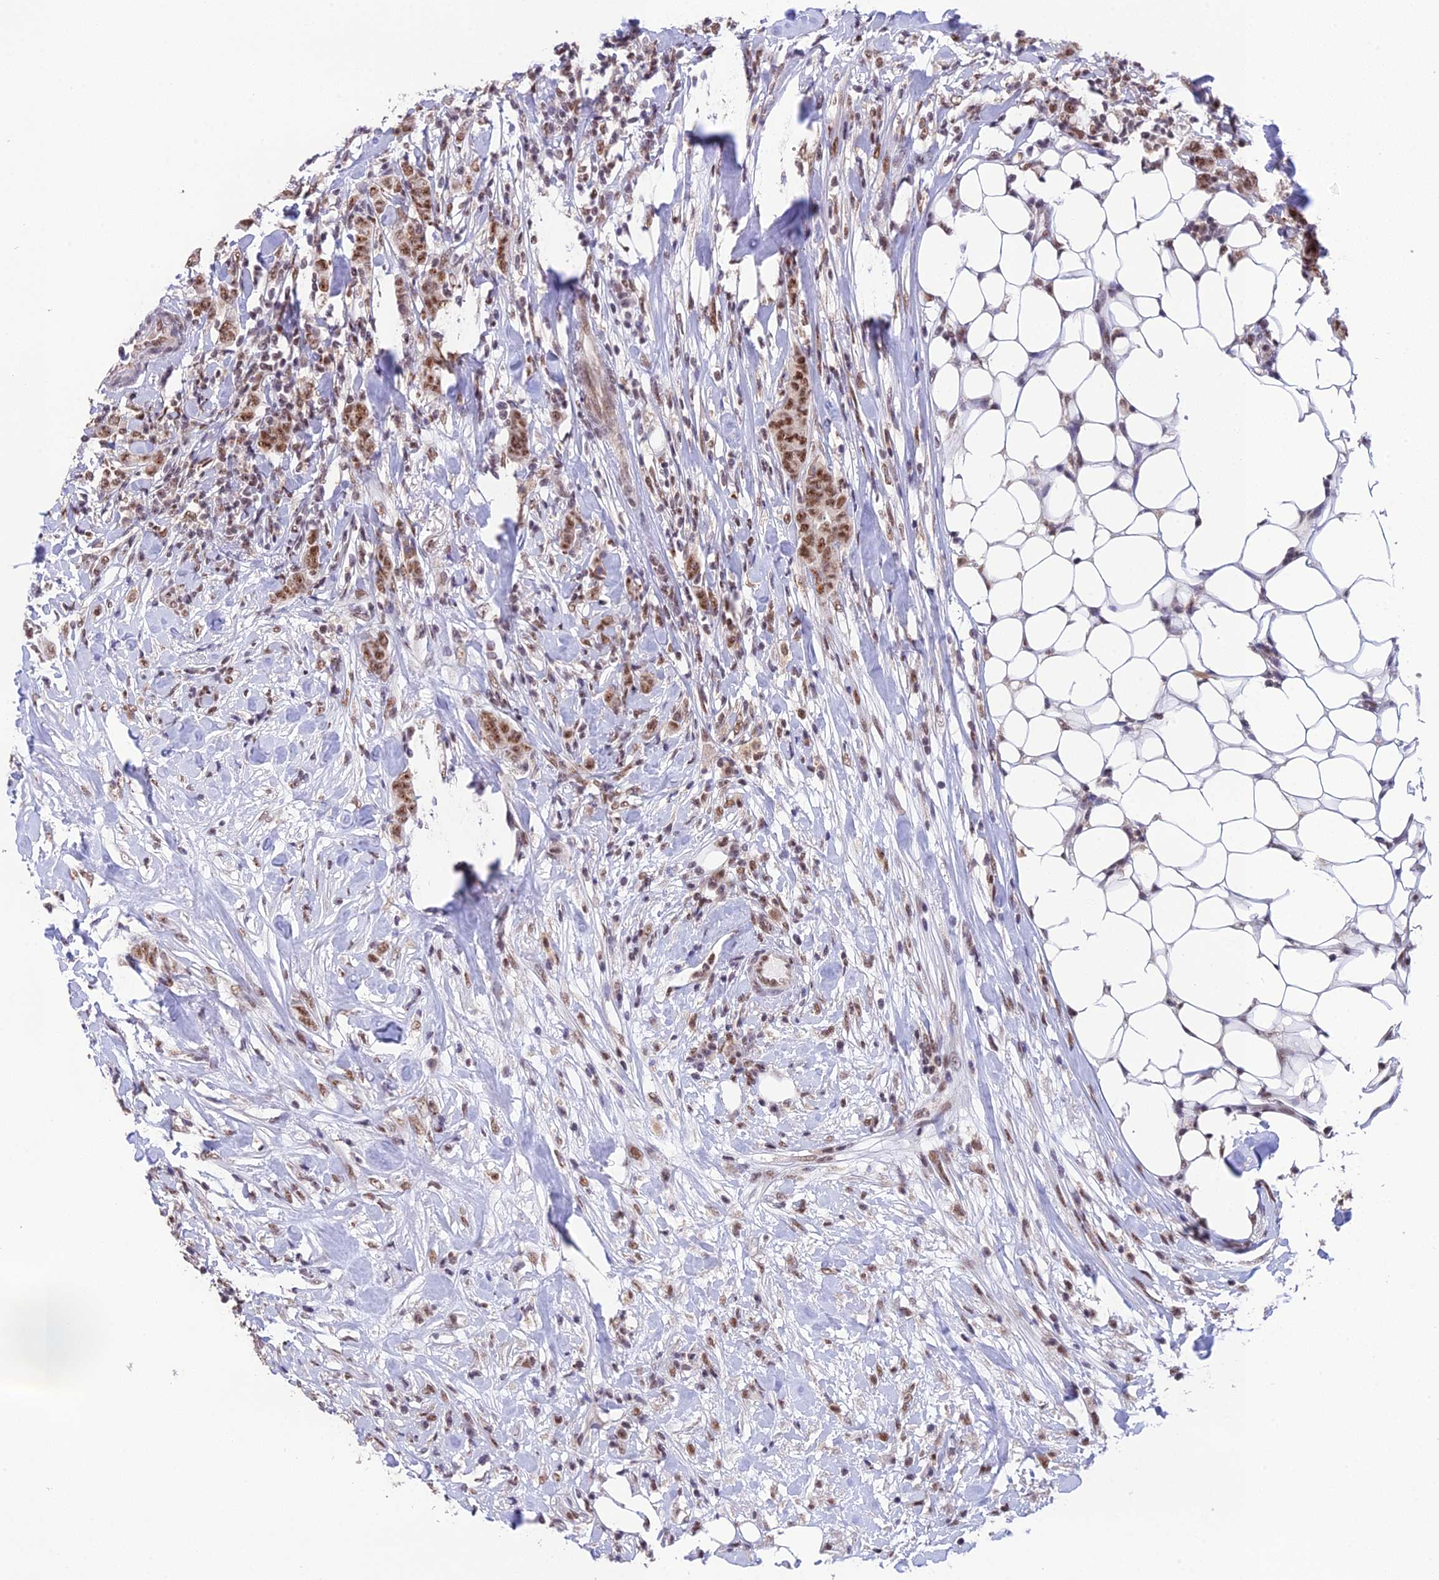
{"staining": {"intensity": "moderate", "quantity": ">75%", "location": "nuclear"}, "tissue": "breast cancer", "cell_type": "Tumor cells", "image_type": "cancer", "snomed": [{"axis": "morphology", "description": "Duct carcinoma"}, {"axis": "topography", "description": "Breast"}], "caption": "IHC micrograph of neoplastic tissue: breast infiltrating ductal carcinoma stained using immunohistochemistry (IHC) reveals medium levels of moderate protein expression localized specifically in the nuclear of tumor cells, appearing as a nuclear brown color.", "gene": "THOC7", "patient": {"sex": "female", "age": 40}}